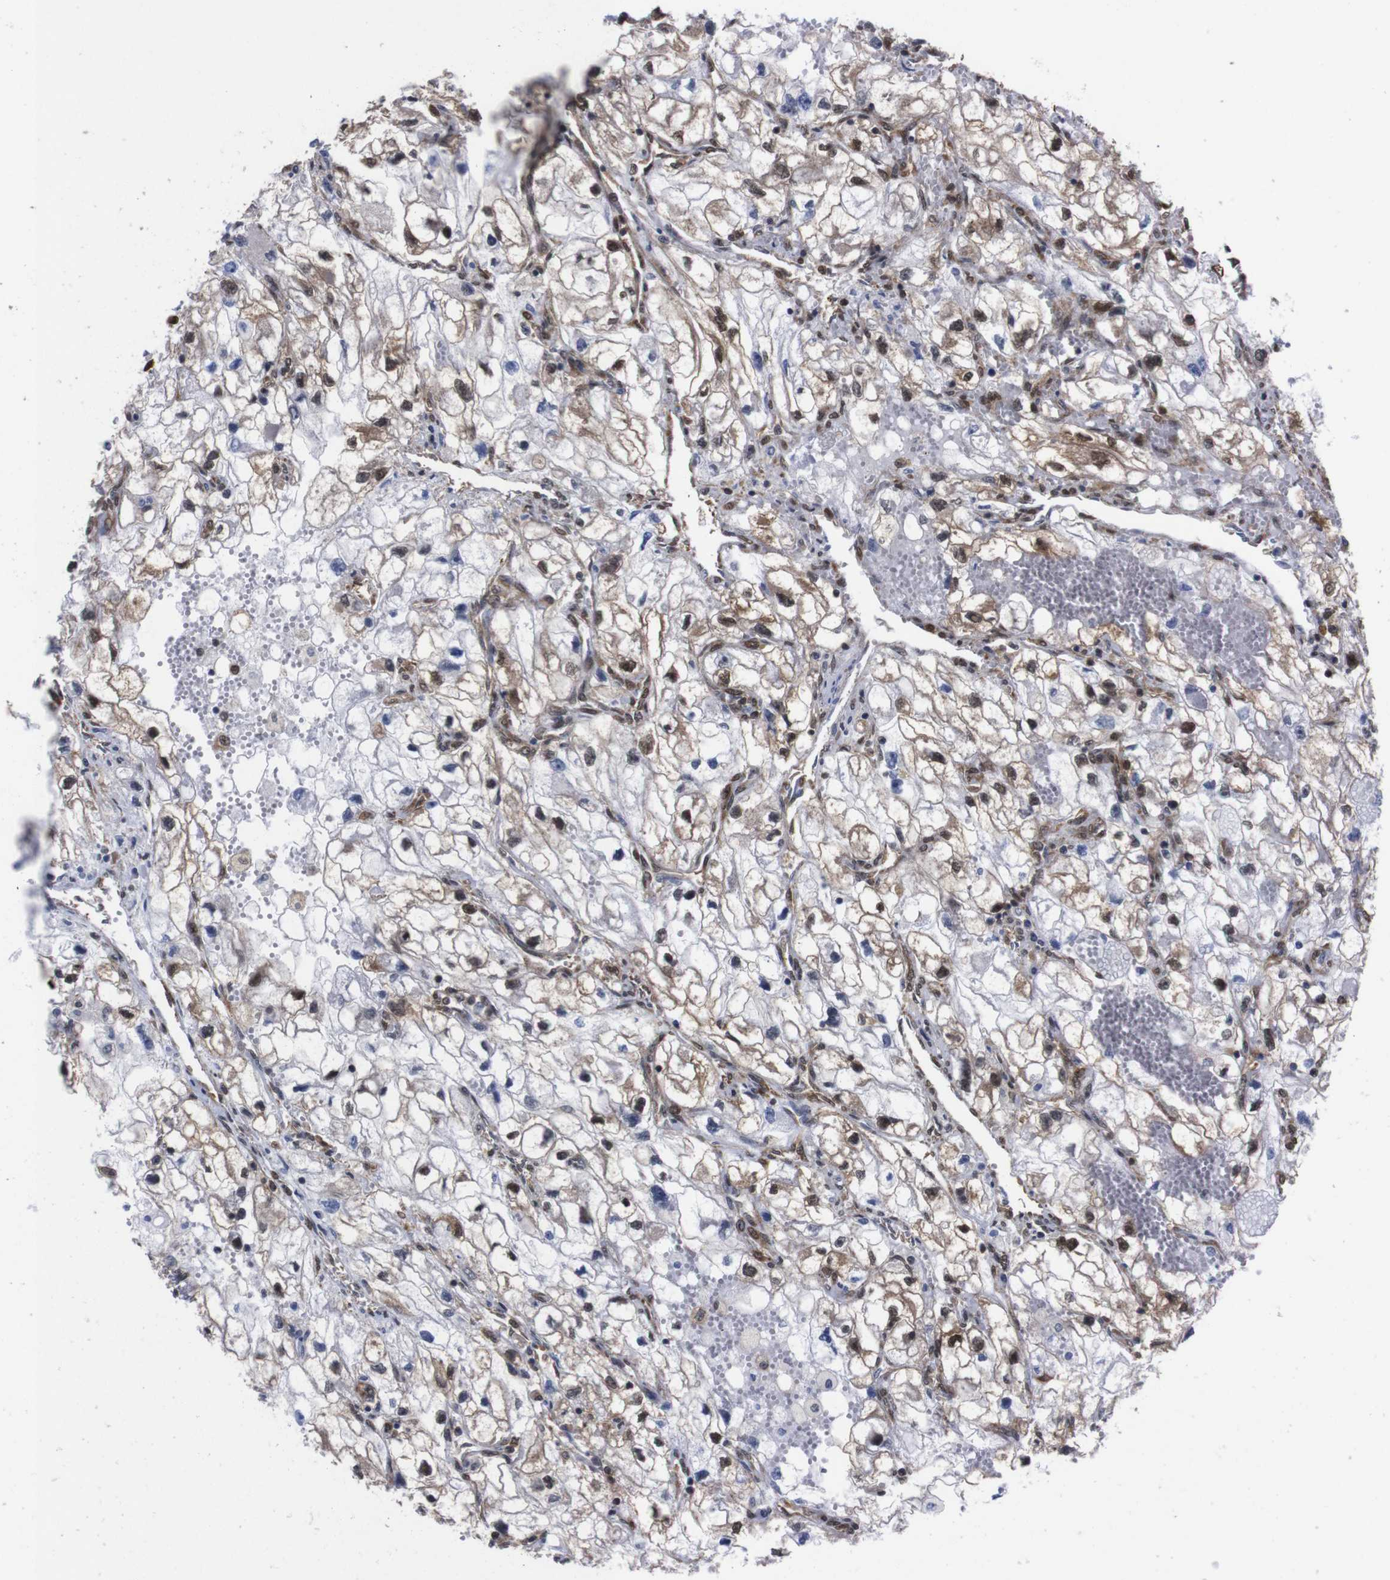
{"staining": {"intensity": "moderate", "quantity": ">75%", "location": "cytoplasmic/membranous,nuclear"}, "tissue": "renal cancer", "cell_type": "Tumor cells", "image_type": "cancer", "snomed": [{"axis": "morphology", "description": "Adenocarcinoma, NOS"}, {"axis": "topography", "description": "Kidney"}], "caption": "Immunohistochemistry histopathology image of neoplastic tissue: renal adenocarcinoma stained using IHC displays medium levels of moderate protein expression localized specifically in the cytoplasmic/membranous and nuclear of tumor cells, appearing as a cytoplasmic/membranous and nuclear brown color.", "gene": "UBQLN2", "patient": {"sex": "female", "age": 70}}